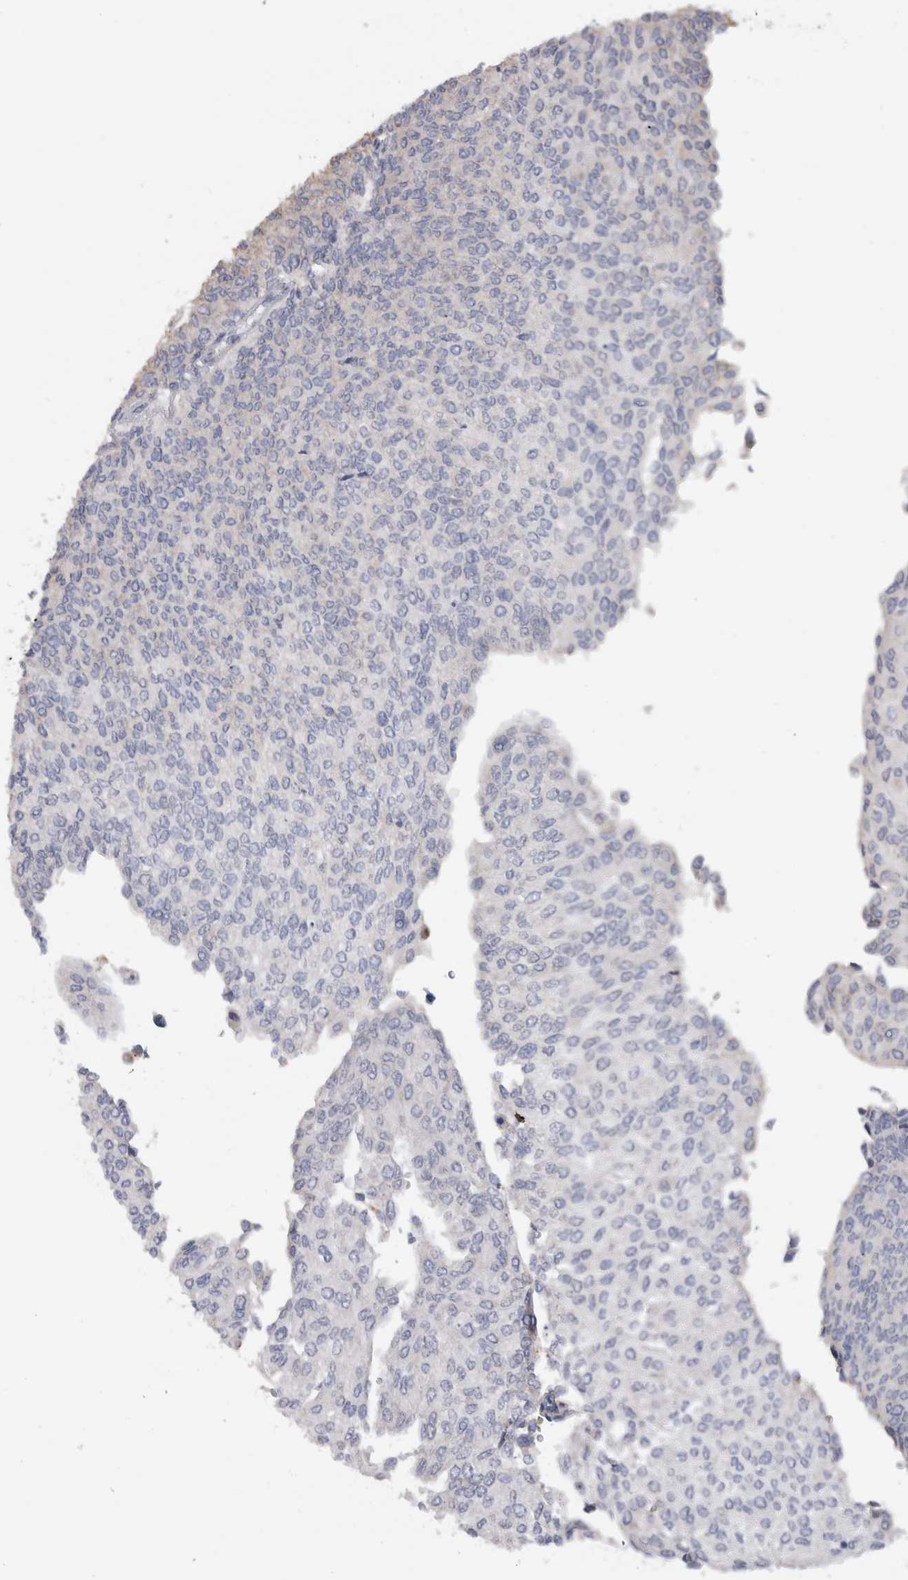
{"staining": {"intensity": "weak", "quantity": "<25%", "location": "cytoplasmic/membranous"}, "tissue": "urothelial cancer", "cell_type": "Tumor cells", "image_type": "cancer", "snomed": [{"axis": "morphology", "description": "Urothelial carcinoma, Low grade"}, {"axis": "topography", "description": "Urinary bladder"}], "caption": "Tumor cells are negative for brown protein staining in urothelial cancer.", "gene": "DHRS4", "patient": {"sex": "female", "age": 79}}